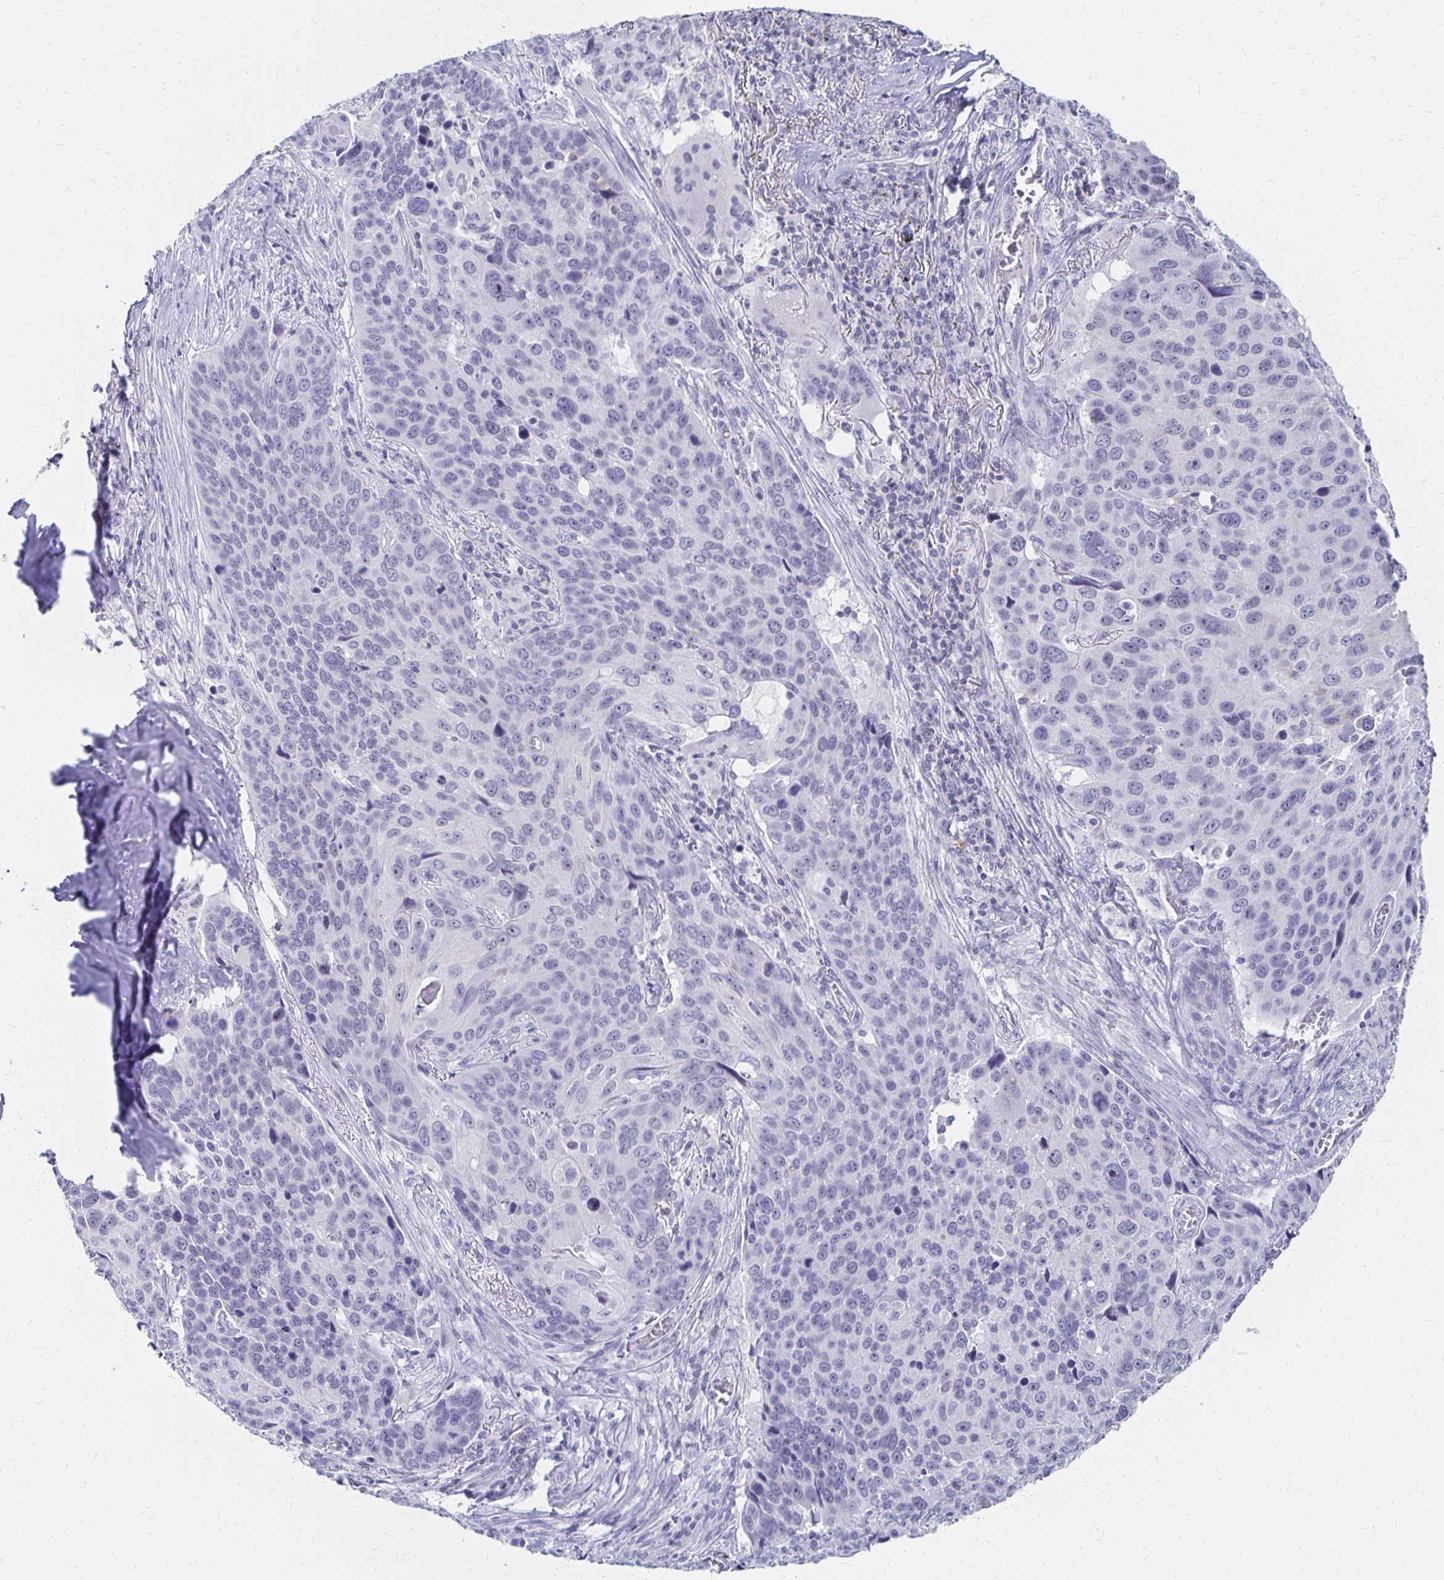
{"staining": {"intensity": "negative", "quantity": "none", "location": "none"}, "tissue": "lung cancer", "cell_type": "Tumor cells", "image_type": "cancer", "snomed": [{"axis": "morphology", "description": "Squamous cell carcinoma, NOS"}, {"axis": "topography", "description": "Lung"}], "caption": "A photomicrograph of human lung cancer (squamous cell carcinoma) is negative for staining in tumor cells. (DAB (3,3'-diaminobenzidine) immunohistochemistry with hematoxylin counter stain).", "gene": "SYT2", "patient": {"sex": "male", "age": 68}}